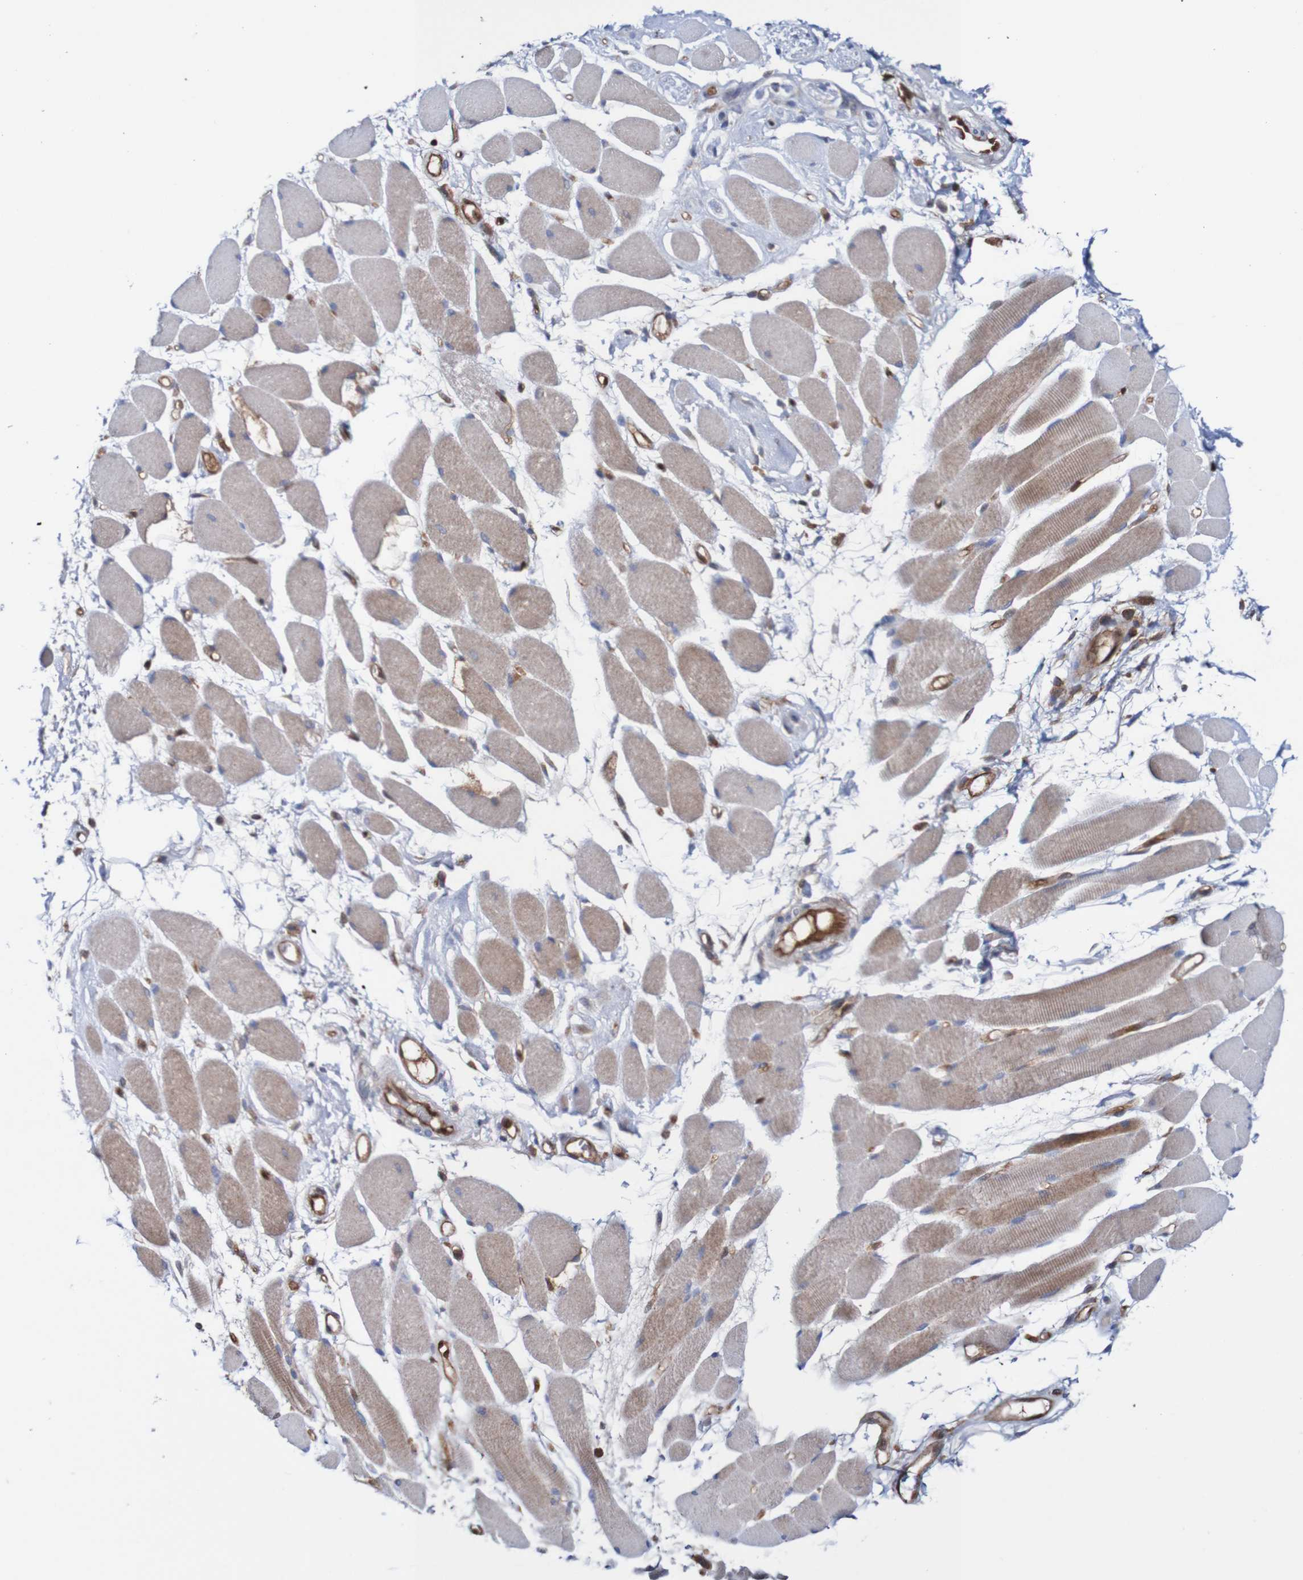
{"staining": {"intensity": "weak", "quantity": ">75%", "location": "cytoplasmic/membranous"}, "tissue": "skeletal muscle", "cell_type": "Myocytes", "image_type": "normal", "snomed": [{"axis": "morphology", "description": "Normal tissue, NOS"}, {"axis": "topography", "description": "Skeletal muscle"}, {"axis": "topography", "description": "Peripheral nerve tissue"}], "caption": "The immunohistochemical stain highlights weak cytoplasmic/membranous expression in myocytes of benign skeletal muscle. The staining is performed using DAB brown chromogen to label protein expression. The nuclei are counter-stained blue using hematoxylin.", "gene": "RIGI", "patient": {"sex": "female", "age": 84}}